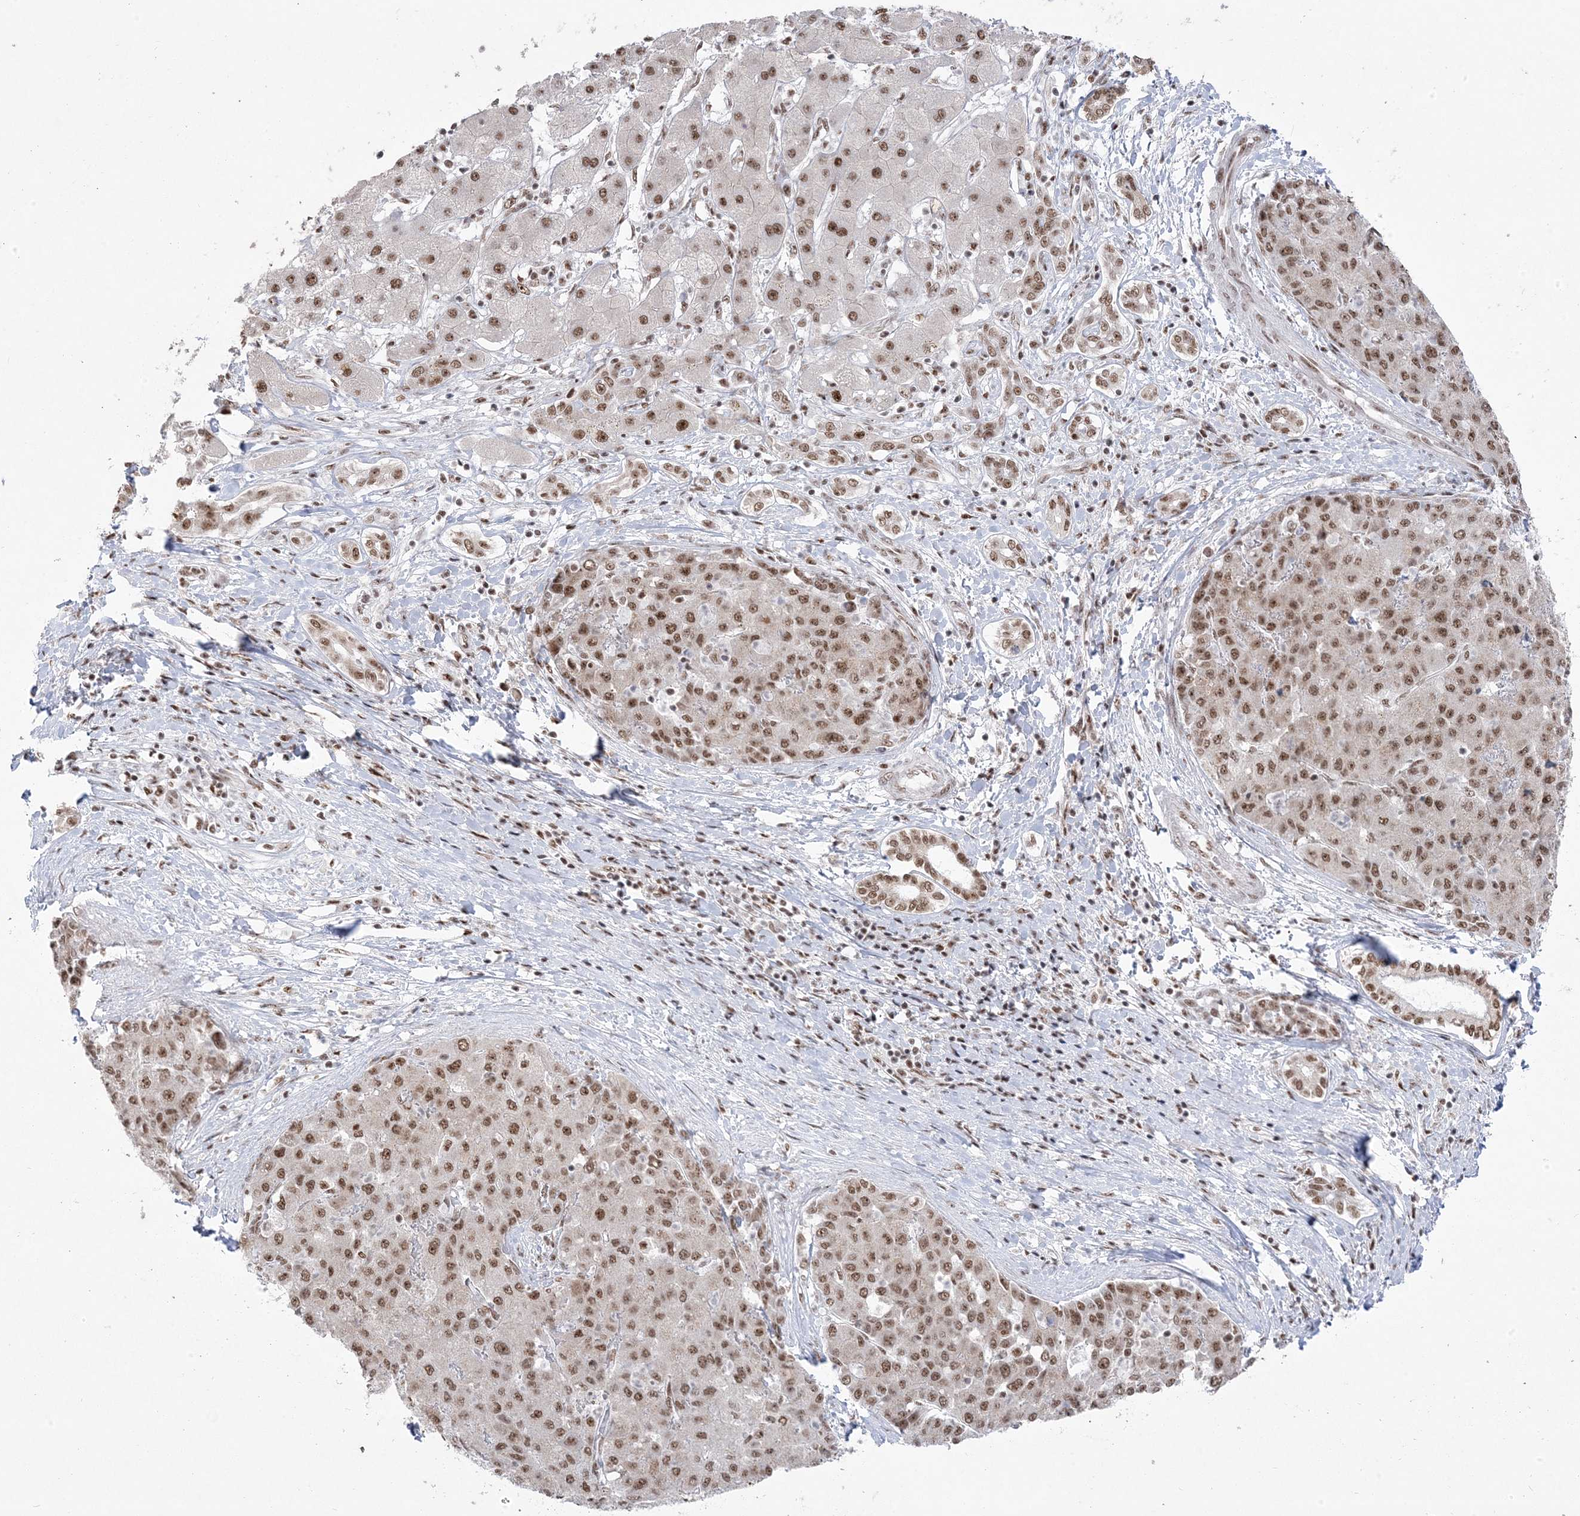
{"staining": {"intensity": "moderate", "quantity": ">75%", "location": "nuclear"}, "tissue": "liver cancer", "cell_type": "Tumor cells", "image_type": "cancer", "snomed": [{"axis": "morphology", "description": "Carcinoma, Hepatocellular, NOS"}, {"axis": "topography", "description": "Liver"}], "caption": "Moderate nuclear positivity is identified in about >75% of tumor cells in hepatocellular carcinoma (liver).", "gene": "MTREX", "patient": {"sex": "male", "age": 65}}